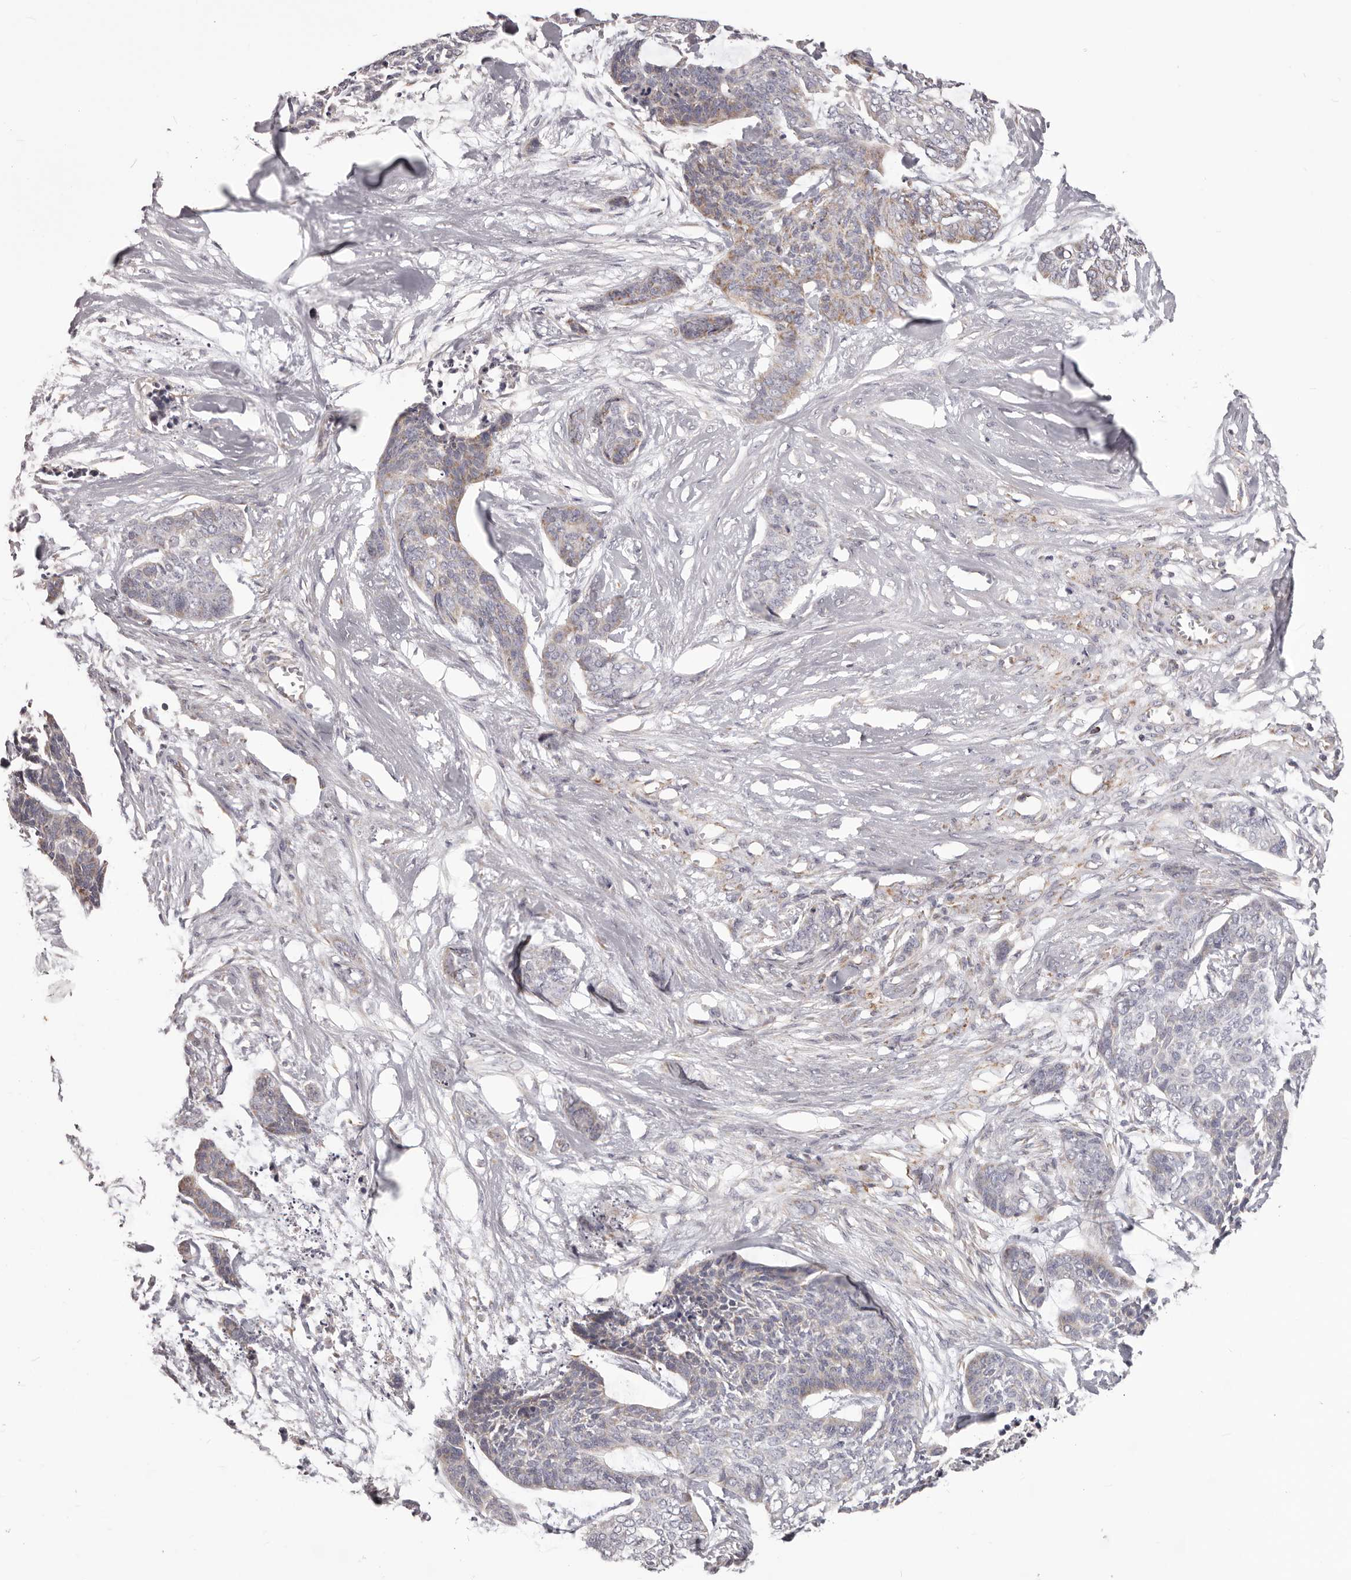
{"staining": {"intensity": "moderate", "quantity": "<25%", "location": "cytoplasmic/membranous"}, "tissue": "skin cancer", "cell_type": "Tumor cells", "image_type": "cancer", "snomed": [{"axis": "morphology", "description": "Basal cell carcinoma"}, {"axis": "topography", "description": "Skin"}], "caption": "Moderate cytoplasmic/membranous protein expression is seen in approximately <25% of tumor cells in skin cancer.", "gene": "PRMT2", "patient": {"sex": "female", "age": 64}}